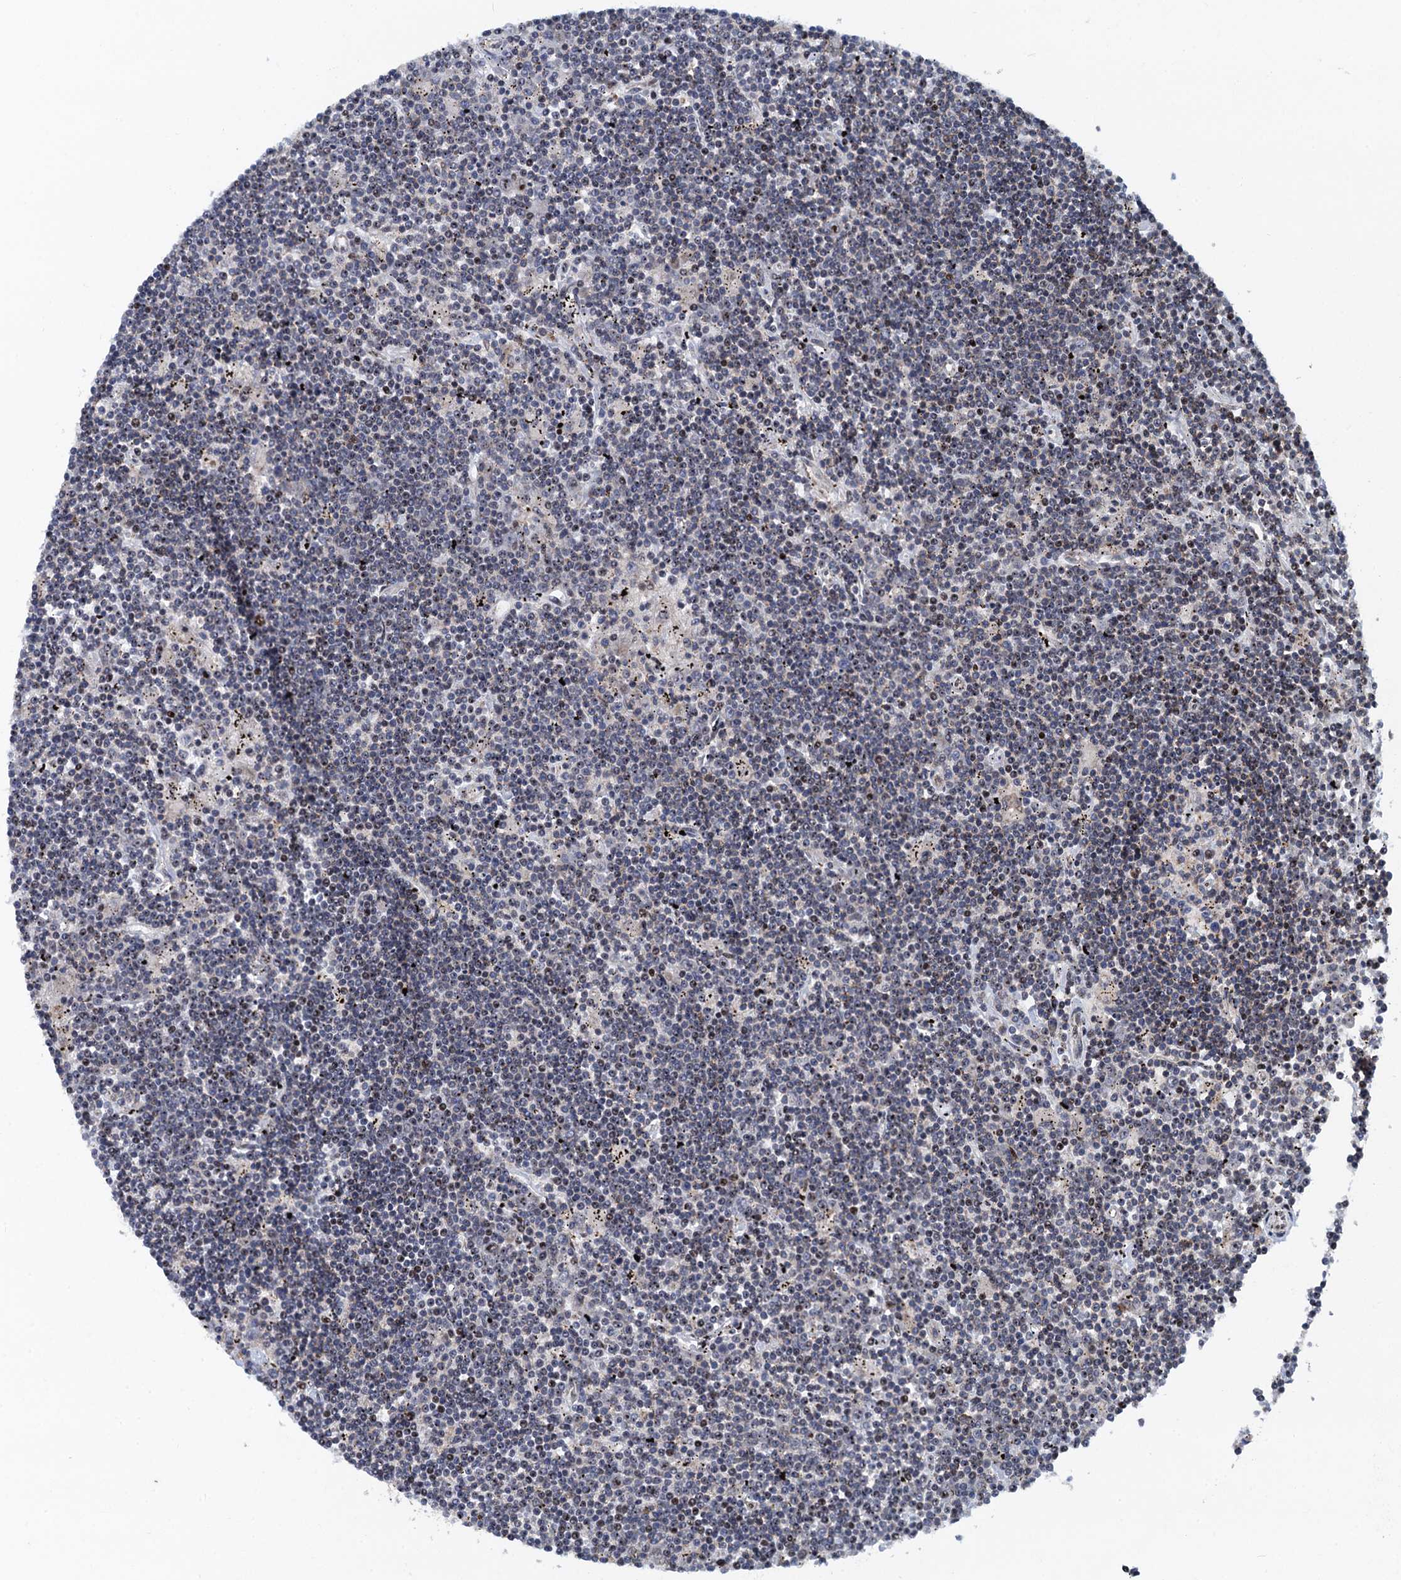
{"staining": {"intensity": "negative", "quantity": "none", "location": "none"}, "tissue": "lymphoma", "cell_type": "Tumor cells", "image_type": "cancer", "snomed": [{"axis": "morphology", "description": "Malignant lymphoma, non-Hodgkin's type, Low grade"}, {"axis": "topography", "description": "Spleen"}], "caption": "Micrograph shows no protein positivity in tumor cells of lymphoma tissue. (Brightfield microscopy of DAB (3,3'-diaminobenzidine) immunohistochemistry (IHC) at high magnification).", "gene": "ATOSA", "patient": {"sex": "male", "age": 76}}